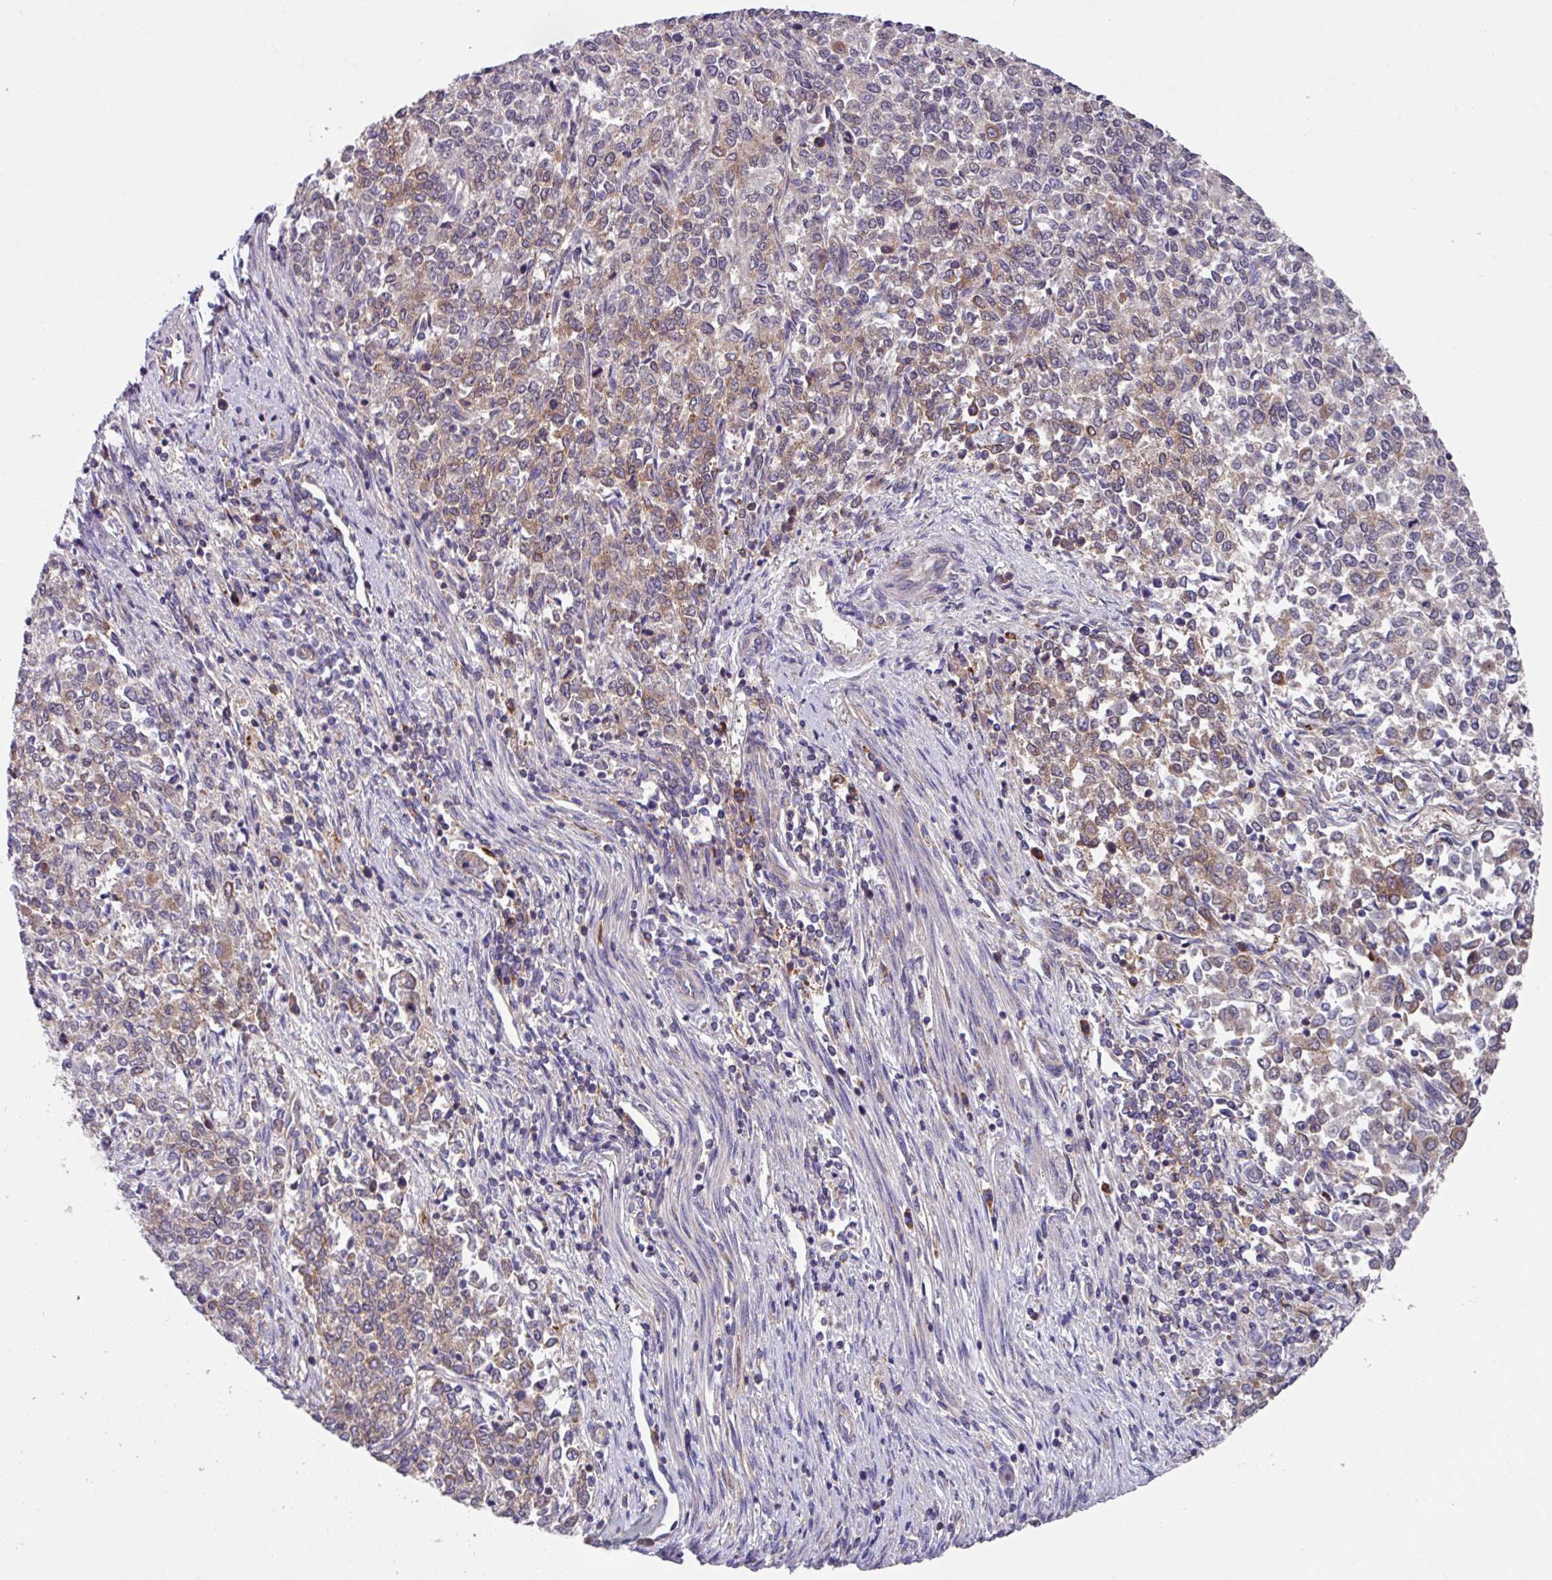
{"staining": {"intensity": "moderate", "quantity": "<25%", "location": "cytoplasmic/membranous"}, "tissue": "endometrial cancer", "cell_type": "Tumor cells", "image_type": "cancer", "snomed": [{"axis": "morphology", "description": "Adenocarcinoma, NOS"}, {"axis": "topography", "description": "Endometrium"}], "caption": "A photomicrograph of adenocarcinoma (endometrial) stained for a protein exhibits moderate cytoplasmic/membranous brown staining in tumor cells.", "gene": "EIF4B", "patient": {"sex": "female", "age": 50}}